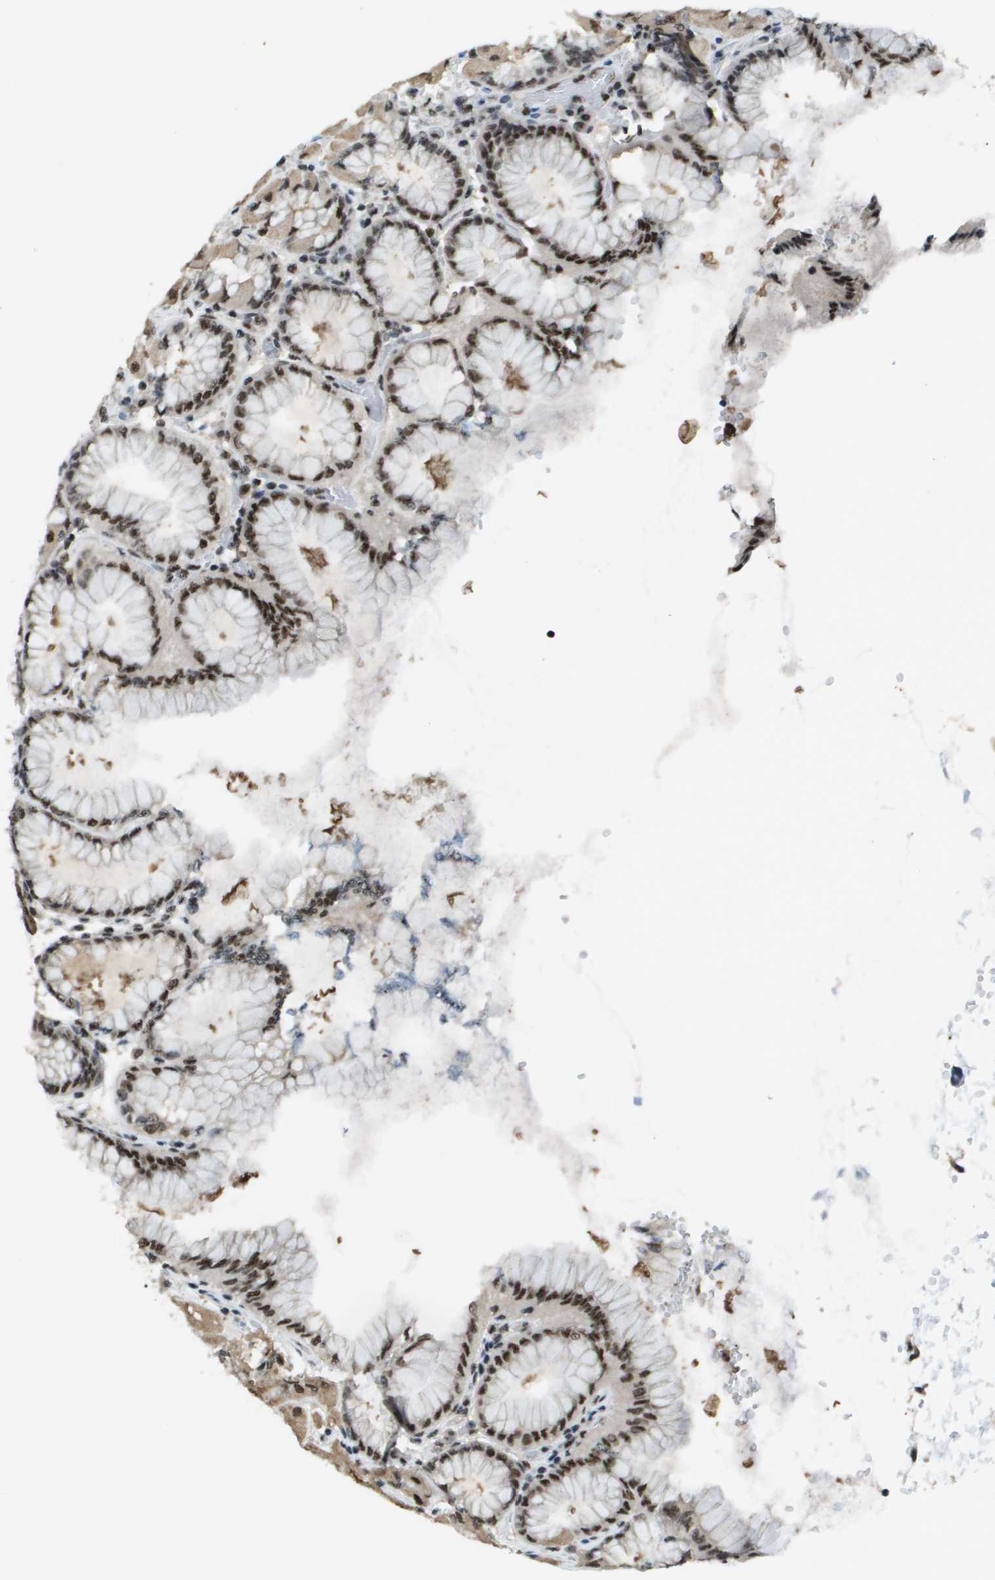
{"staining": {"intensity": "strong", "quantity": ">75%", "location": "nuclear"}, "tissue": "stomach", "cell_type": "Glandular cells", "image_type": "normal", "snomed": [{"axis": "morphology", "description": "Normal tissue, NOS"}, {"axis": "topography", "description": "Stomach, upper"}], "caption": "Brown immunohistochemical staining in benign human stomach displays strong nuclear staining in approximately >75% of glandular cells.", "gene": "SP100", "patient": {"sex": "female", "age": 56}}